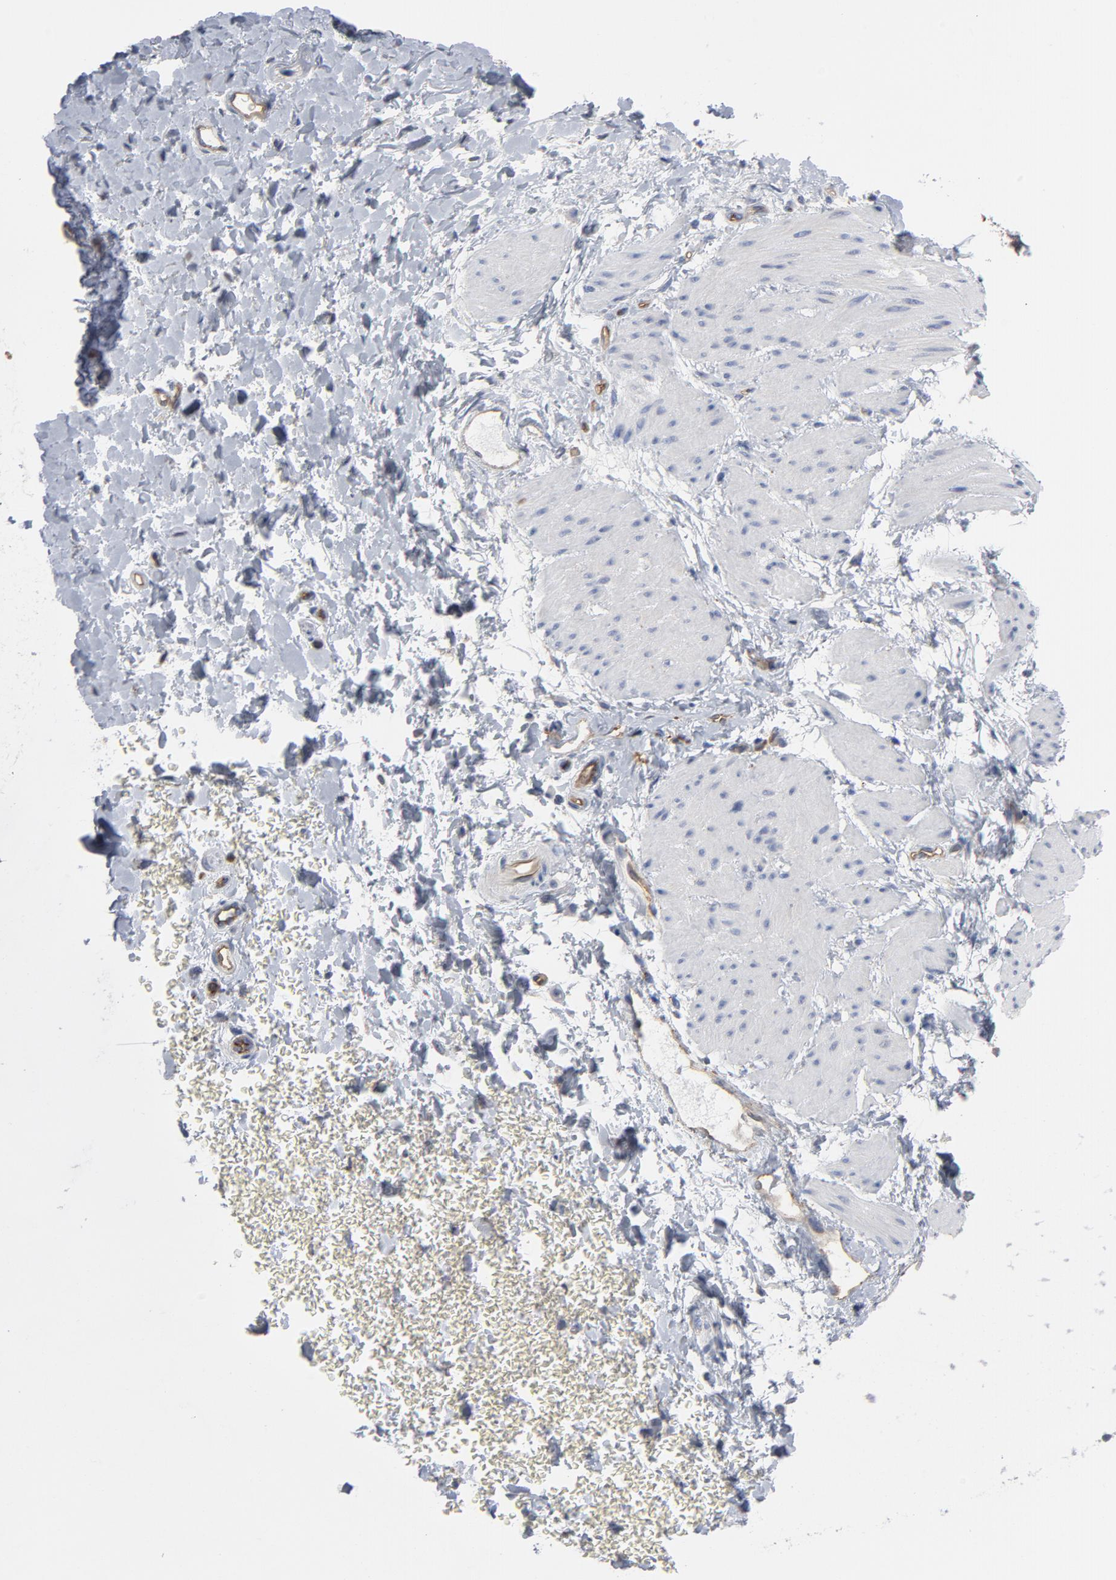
{"staining": {"intensity": "moderate", "quantity": "<25%", "location": "cytoplasmic/membranous"}, "tissue": "esophagus", "cell_type": "Squamous epithelial cells", "image_type": "normal", "snomed": [{"axis": "morphology", "description": "Normal tissue, NOS"}, {"axis": "topography", "description": "Esophagus"}], "caption": "IHC of unremarkable esophagus reveals low levels of moderate cytoplasmic/membranous expression in approximately <25% of squamous epithelial cells. (DAB IHC with brightfield microscopy, high magnification).", "gene": "OXA1L", "patient": {"sex": "female", "age": 61}}